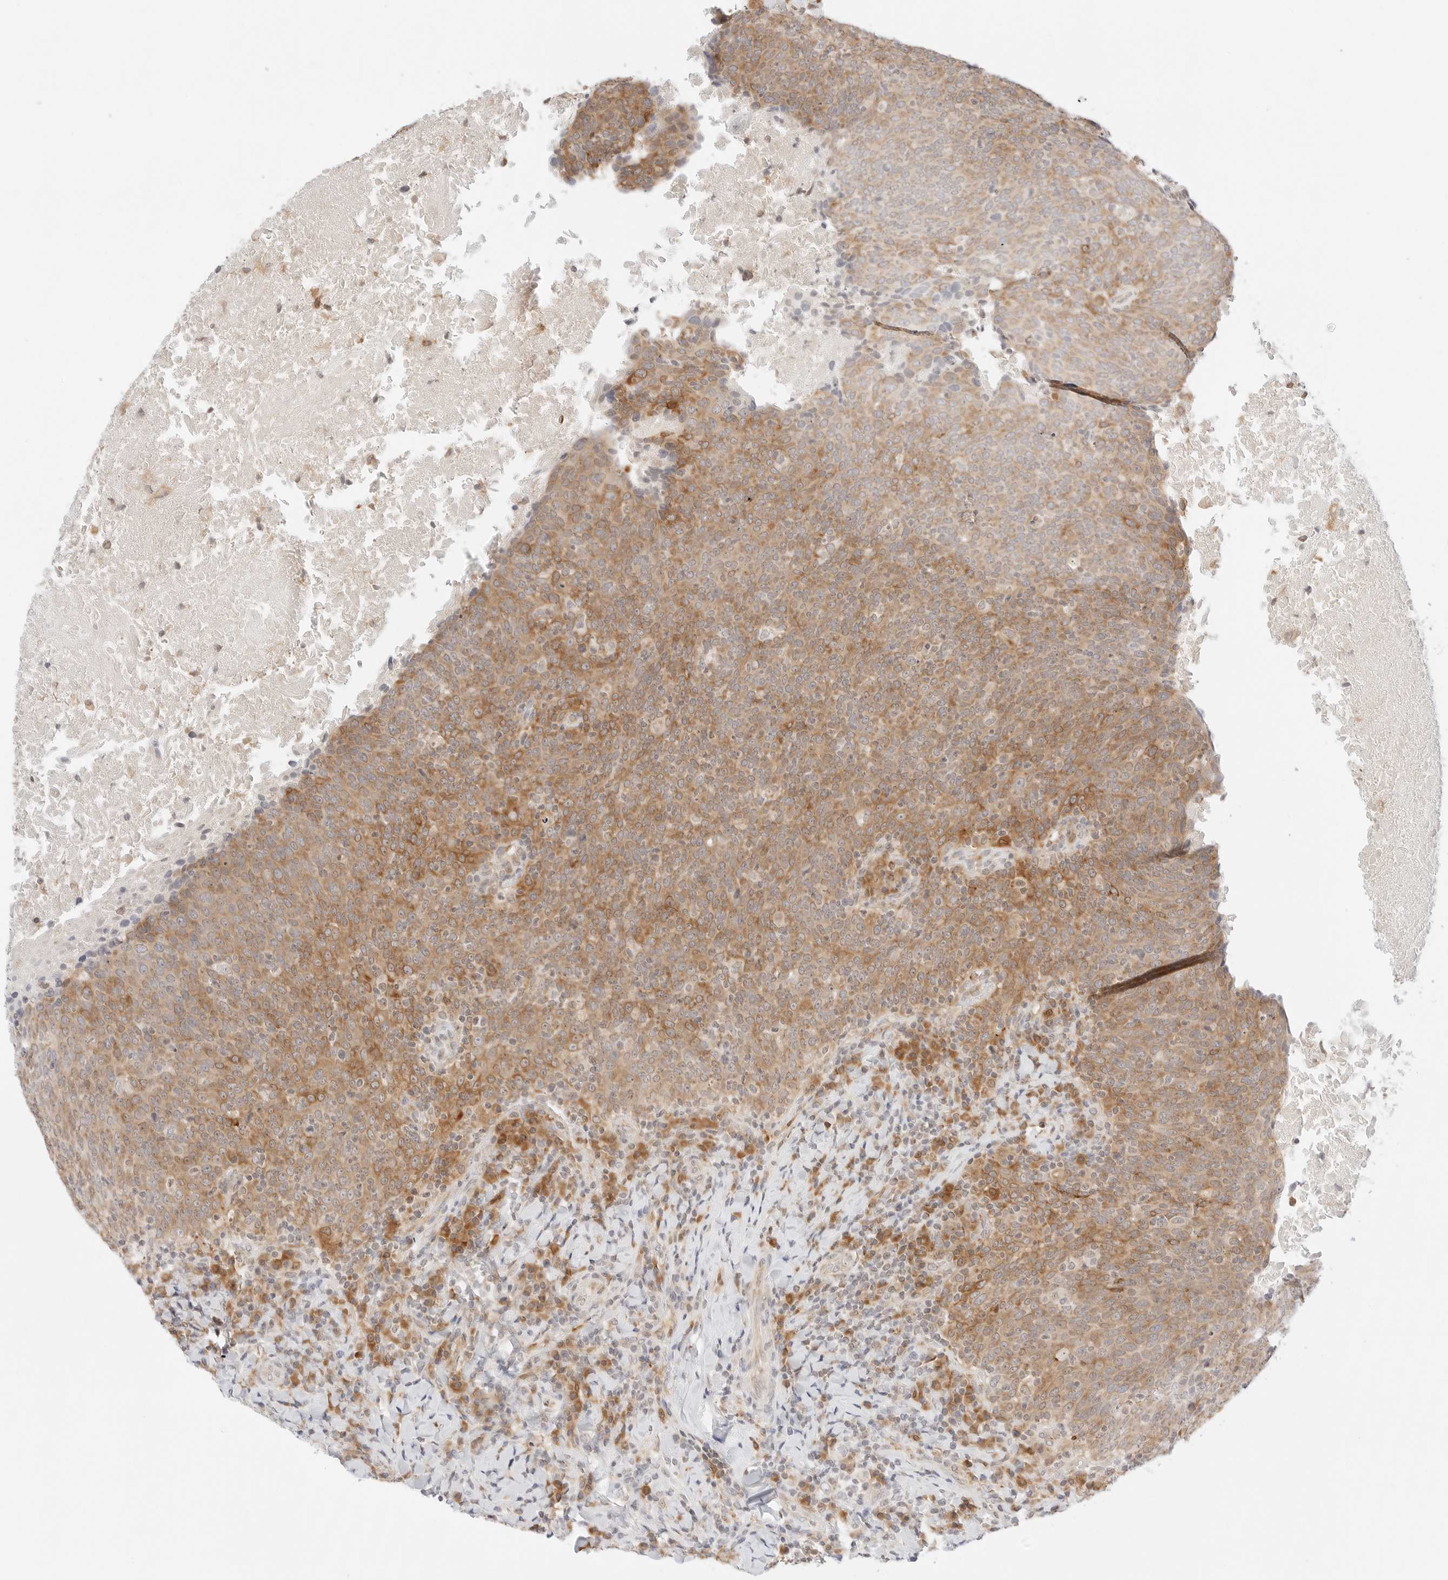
{"staining": {"intensity": "moderate", "quantity": ">75%", "location": "cytoplasmic/membranous"}, "tissue": "head and neck cancer", "cell_type": "Tumor cells", "image_type": "cancer", "snomed": [{"axis": "morphology", "description": "Squamous cell carcinoma, NOS"}, {"axis": "morphology", "description": "Squamous cell carcinoma, metastatic, NOS"}, {"axis": "topography", "description": "Lymph node"}, {"axis": "topography", "description": "Head-Neck"}], "caption": "A high-resolution photomicrograph shows immunohistochemistry (IHC) staining of head and neck cancer, which demonstrates moderate cytoplasmic/membranous staining in approximately >75% of tumor cells.", "gene": "ERO1B", "patient": {"sex": "male", "age": 62}}